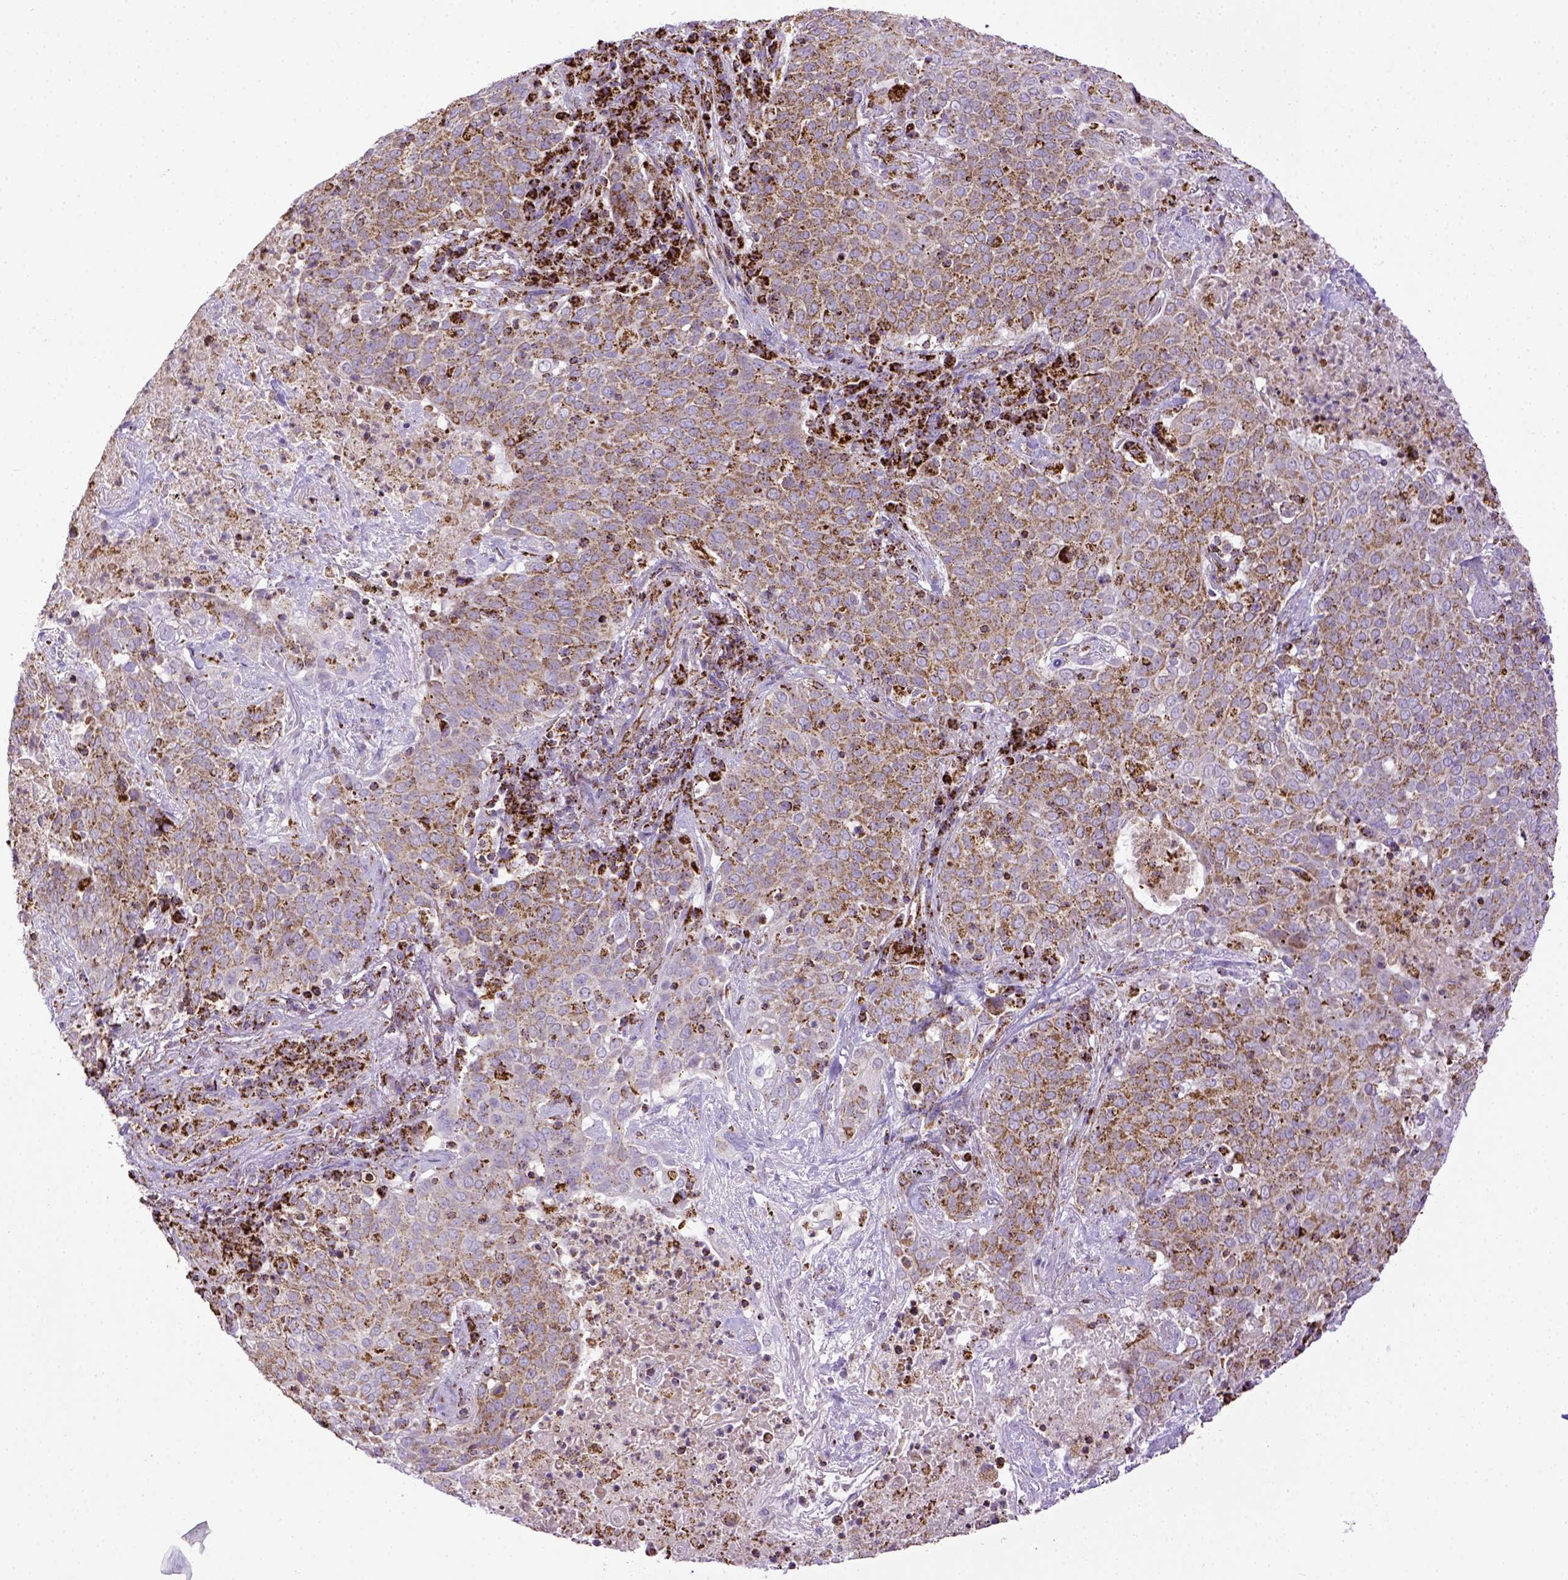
{"staining": {"intensity": "moderate", "quantity": ">75%", "location": "cytoplasmic/membranous"}, "tissue": "lung cancer", "cell_type": "Tumor cells", "image_type": "cancer", "snomed": [{"axis": "morphology", "description": "Squamous cell carcinoma, NOS"}, {"axis": "topography", "description": "Lung"}], "caption": "IHC of human squamous cell carcinoma (lung) exhibits medium levels of moderate cytoplasmic/membranous expression in about >75% of tumor cells.", "gene": "MT-CO1", "patient": {"sex": "male", "age": 82}}